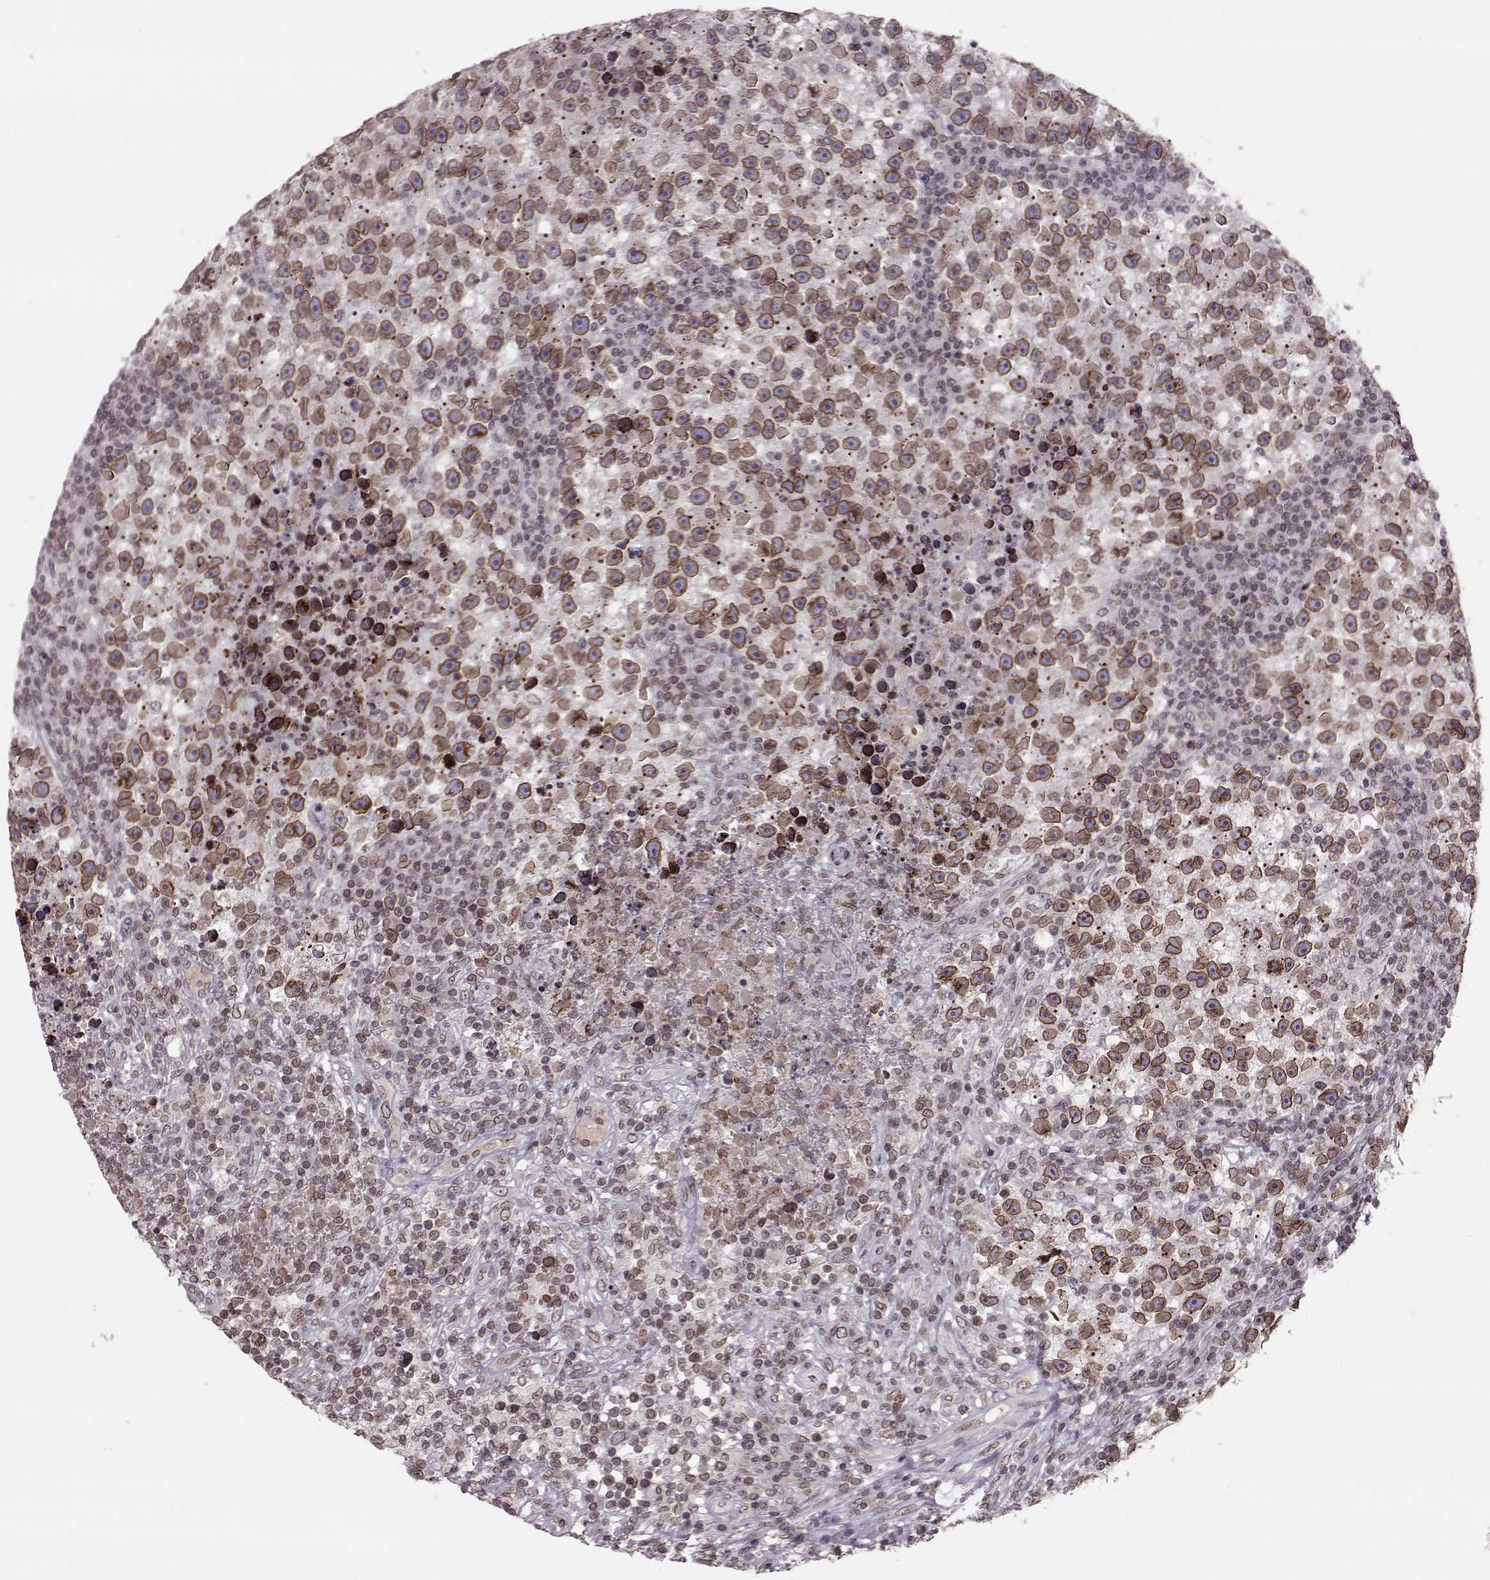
{"staining": {"intensity": "strong", "quantity": ">75%", "location": "cytoplasmic/membranous,nuclear"}, "tissue": "testis cancer", "cell_type": "Tumor cells", "image_type": "cancer", "snomed": [{"axis": "morphology", "description": "Seminoma, NOS"}, {"axis": "topography", "description": "Testis"}], "caption": "Protein expression by immunohistochemistry (IHC) shows strong cytoplasmic/membranous and nuclear expression in about >75% of tumor cells in testis seminoma.", "gene": "DCAF12", "patient": {"sex": "male", "age": 47}}